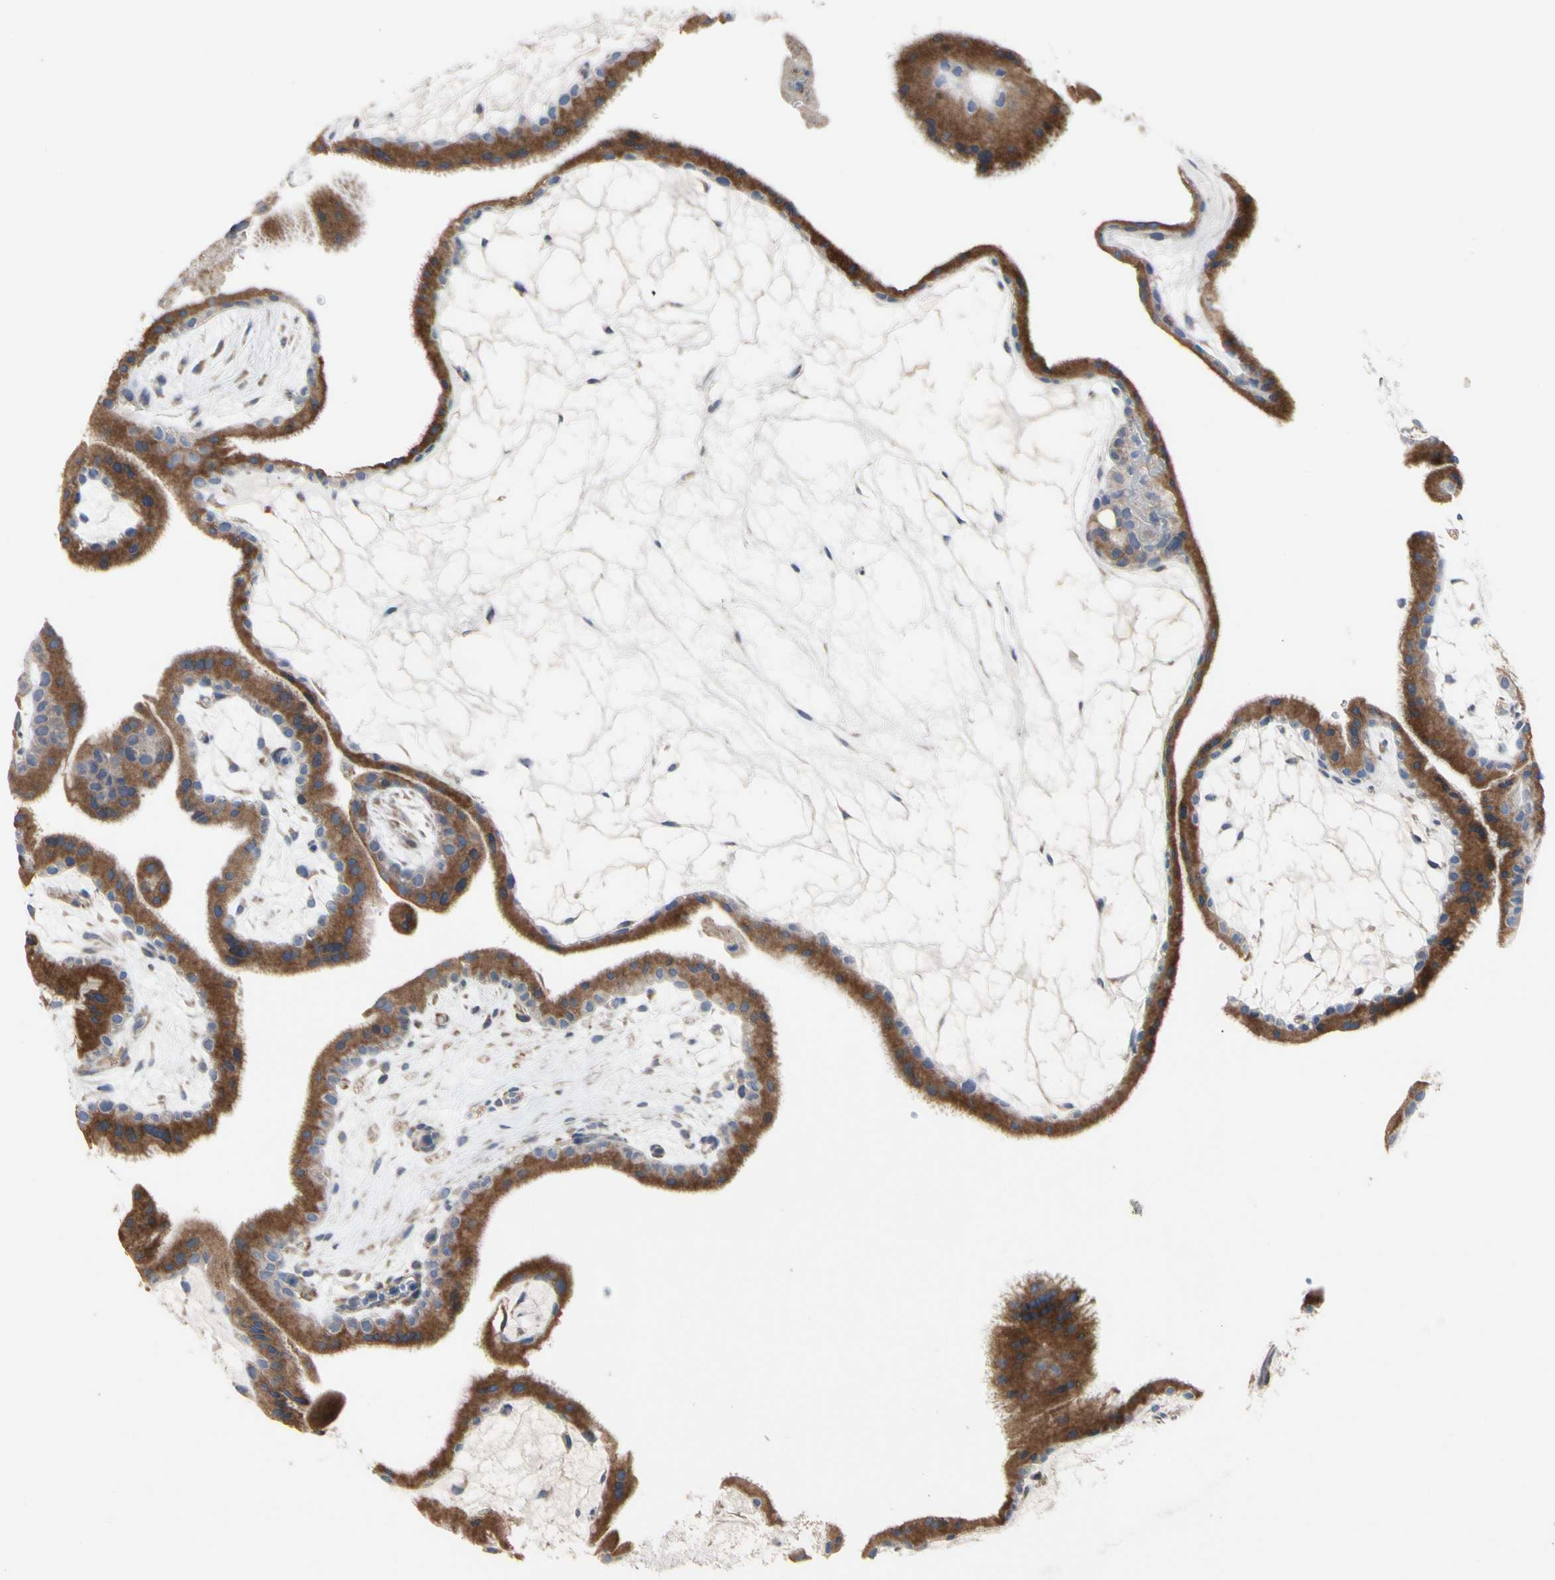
{"staining": {"intensity": "strong", "quantity": ">75%", "location": "cytoplasmic/membranous"}, "tissue": "placenta", "cell_type": "Trophoblastic cells", "image_type": "normal", "snomed": [{"axis": "morphology", "description": "Normal tissue, NOS"}, {"axis": "topography", "description": "Placenta"}], "caption": "Protein staining demonstrates strong cytoplasmic/membranous staining in about >75% of trophoblastic cells in normal placenta.", "gene": "TTC14", "patient": {"sex": "female", "age": 19}}